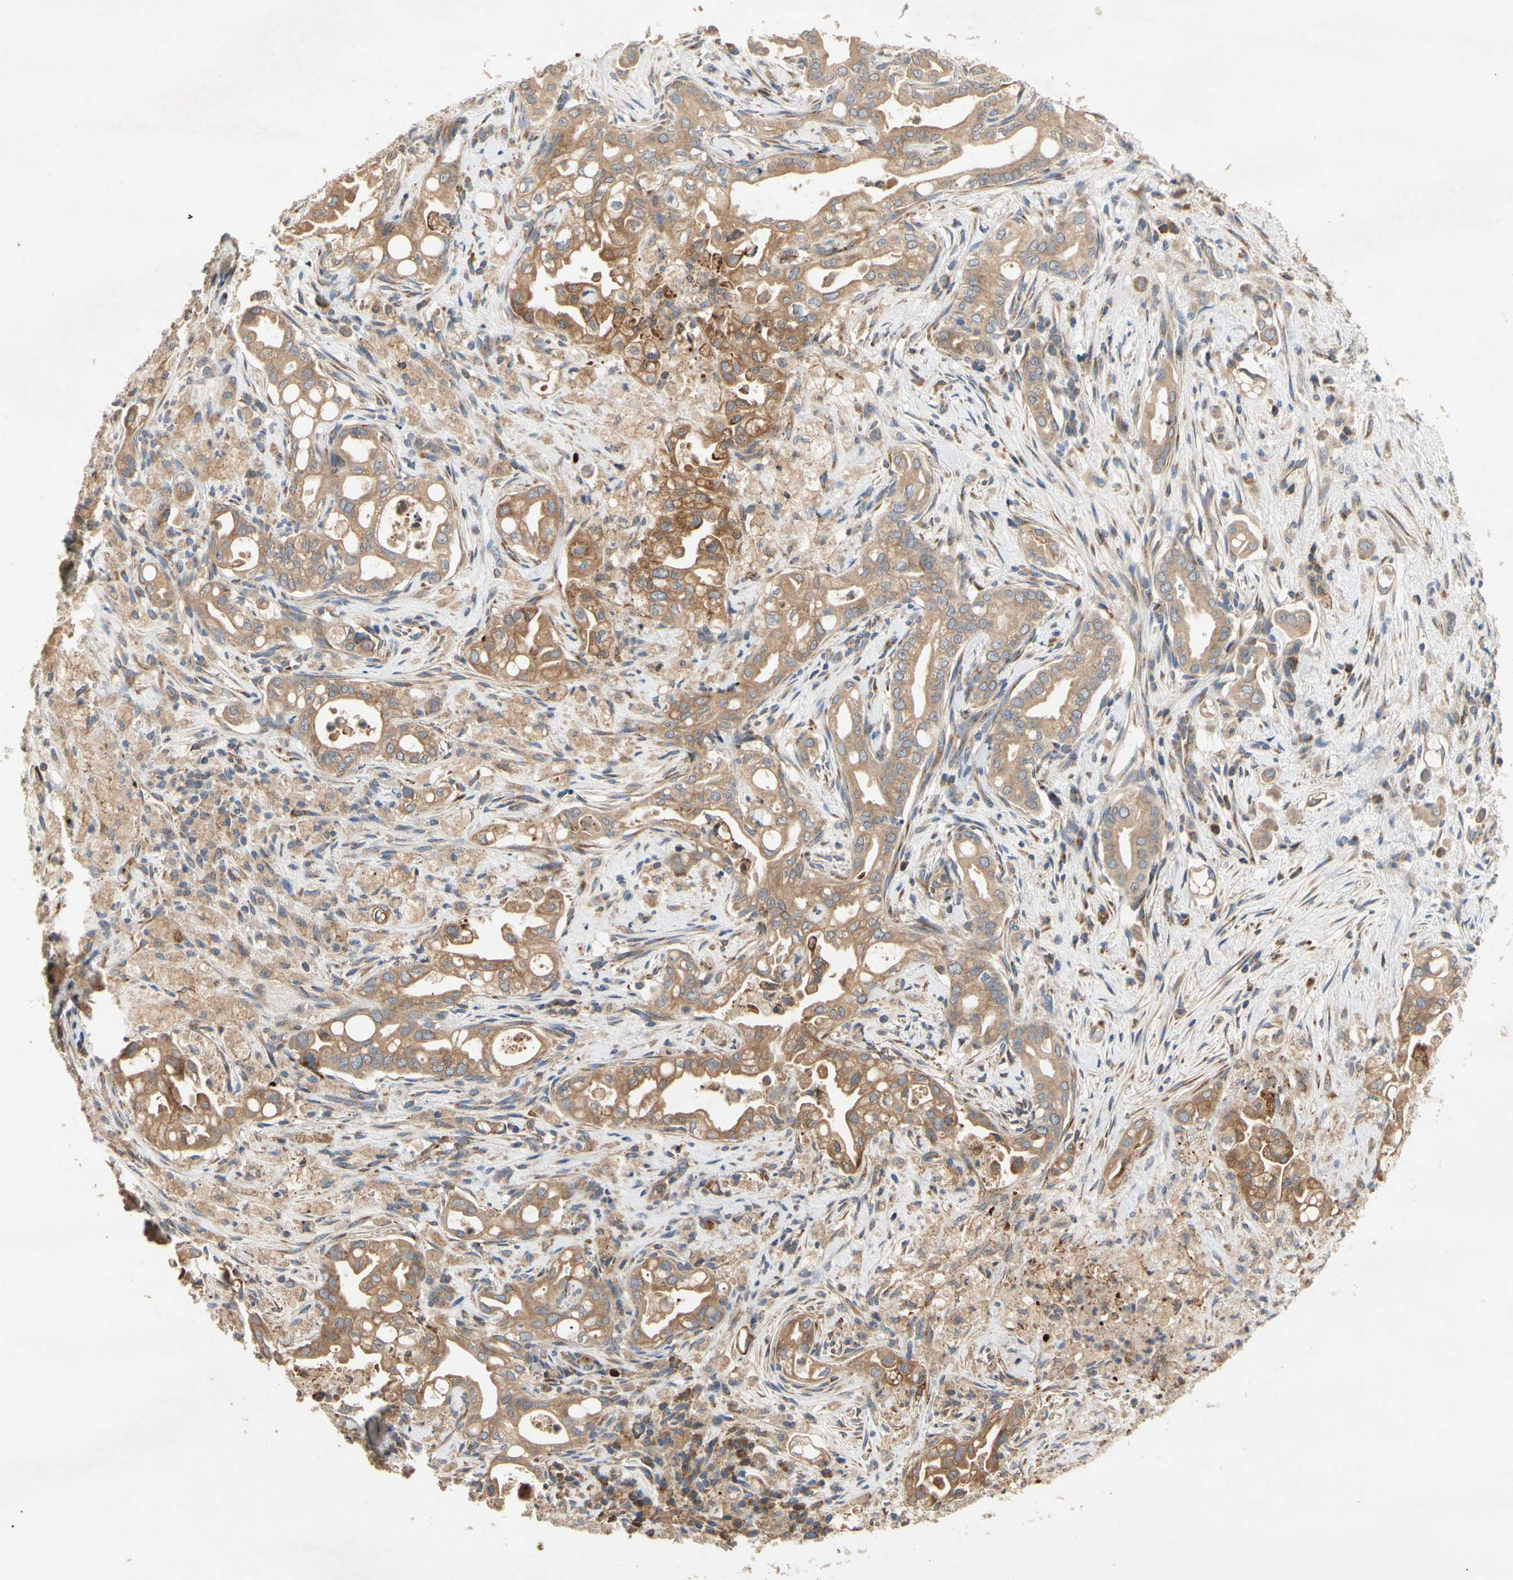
{"staining": {"intensity": "moderate", "quantity": "<25%", "location": "cytoplasmic/membranous"}, "tissue": "liver cancer", "cell_type": "Tumor cells", "image_type": "cancer", "snomed": [{"axis": "morphology", "description": "Cholangiocarcinoma"}, {"axis": "topography", "description": "Liver"}], "caption": "Immunohistochemical staining of human liver cholangiocarcinoma displays low levels of moderate cytoplasmic/membranous protein expression in approximately <25% of tumor cells. The protein of interest is shown in brown color, while the nuclei are stained blue.", "gene": "XYLT1", "patient": {"sex": "female", "age": 68}}